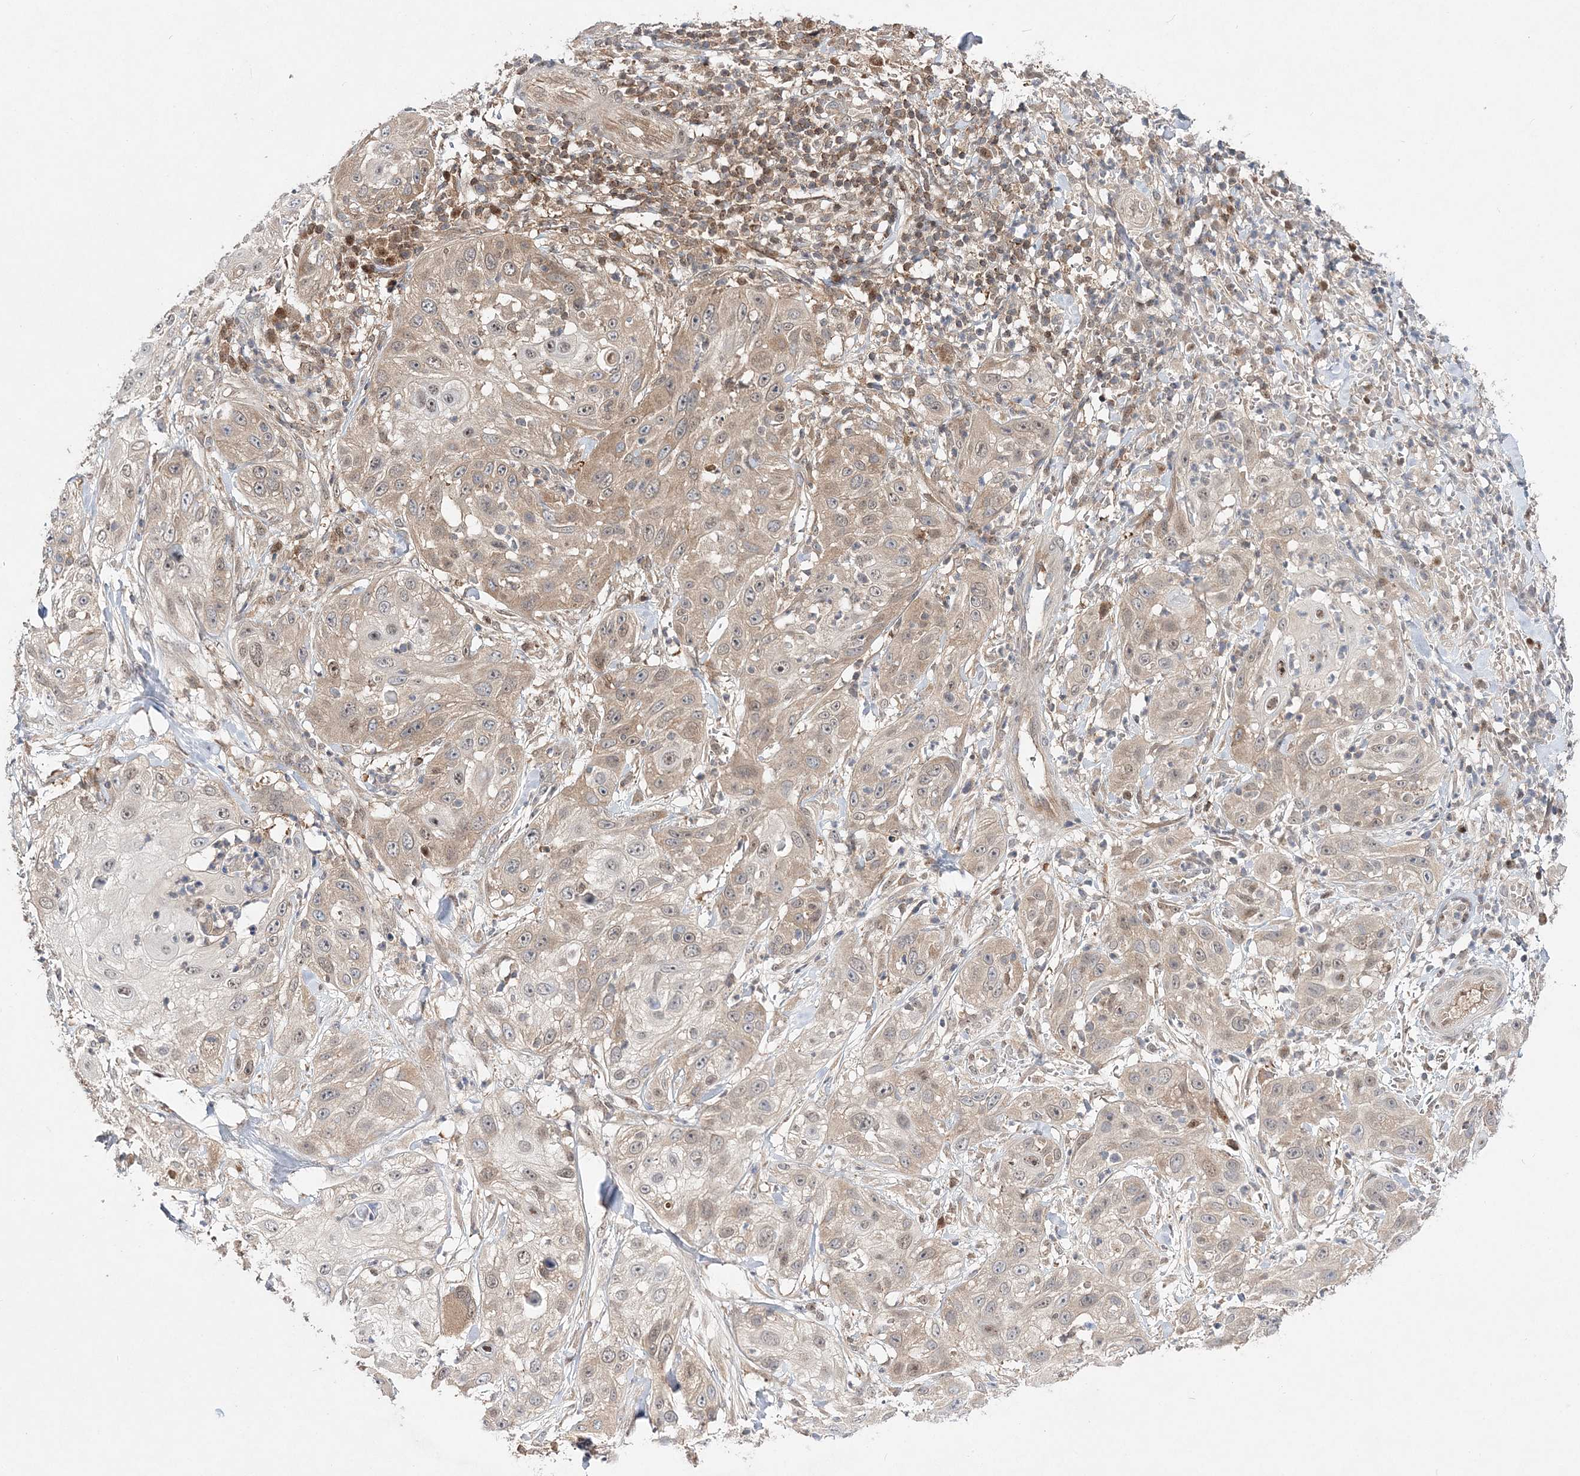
{"staining": {"intensity": "weak", "quantity": "25%-75%", "location": "cytoplasmic/membranous"}, "tissue": "skin cancer", "cell_type": "Tumor cells", "image_type": "cancer", "snomed": [{"axis": "morphology", "description": "Squamous cell carcinoma, NOS"}, {"axis": "topography", "description": "Skin"}], "caption": "Immunohistochemistry of squamous cell carcinoma (skin) shows low levels of weak cytoplasmic/membranous positivity in about 25%-75% of tumor cells.", "gene": "NIF3L1", "patient": {"sex": "female", "age": 44}}